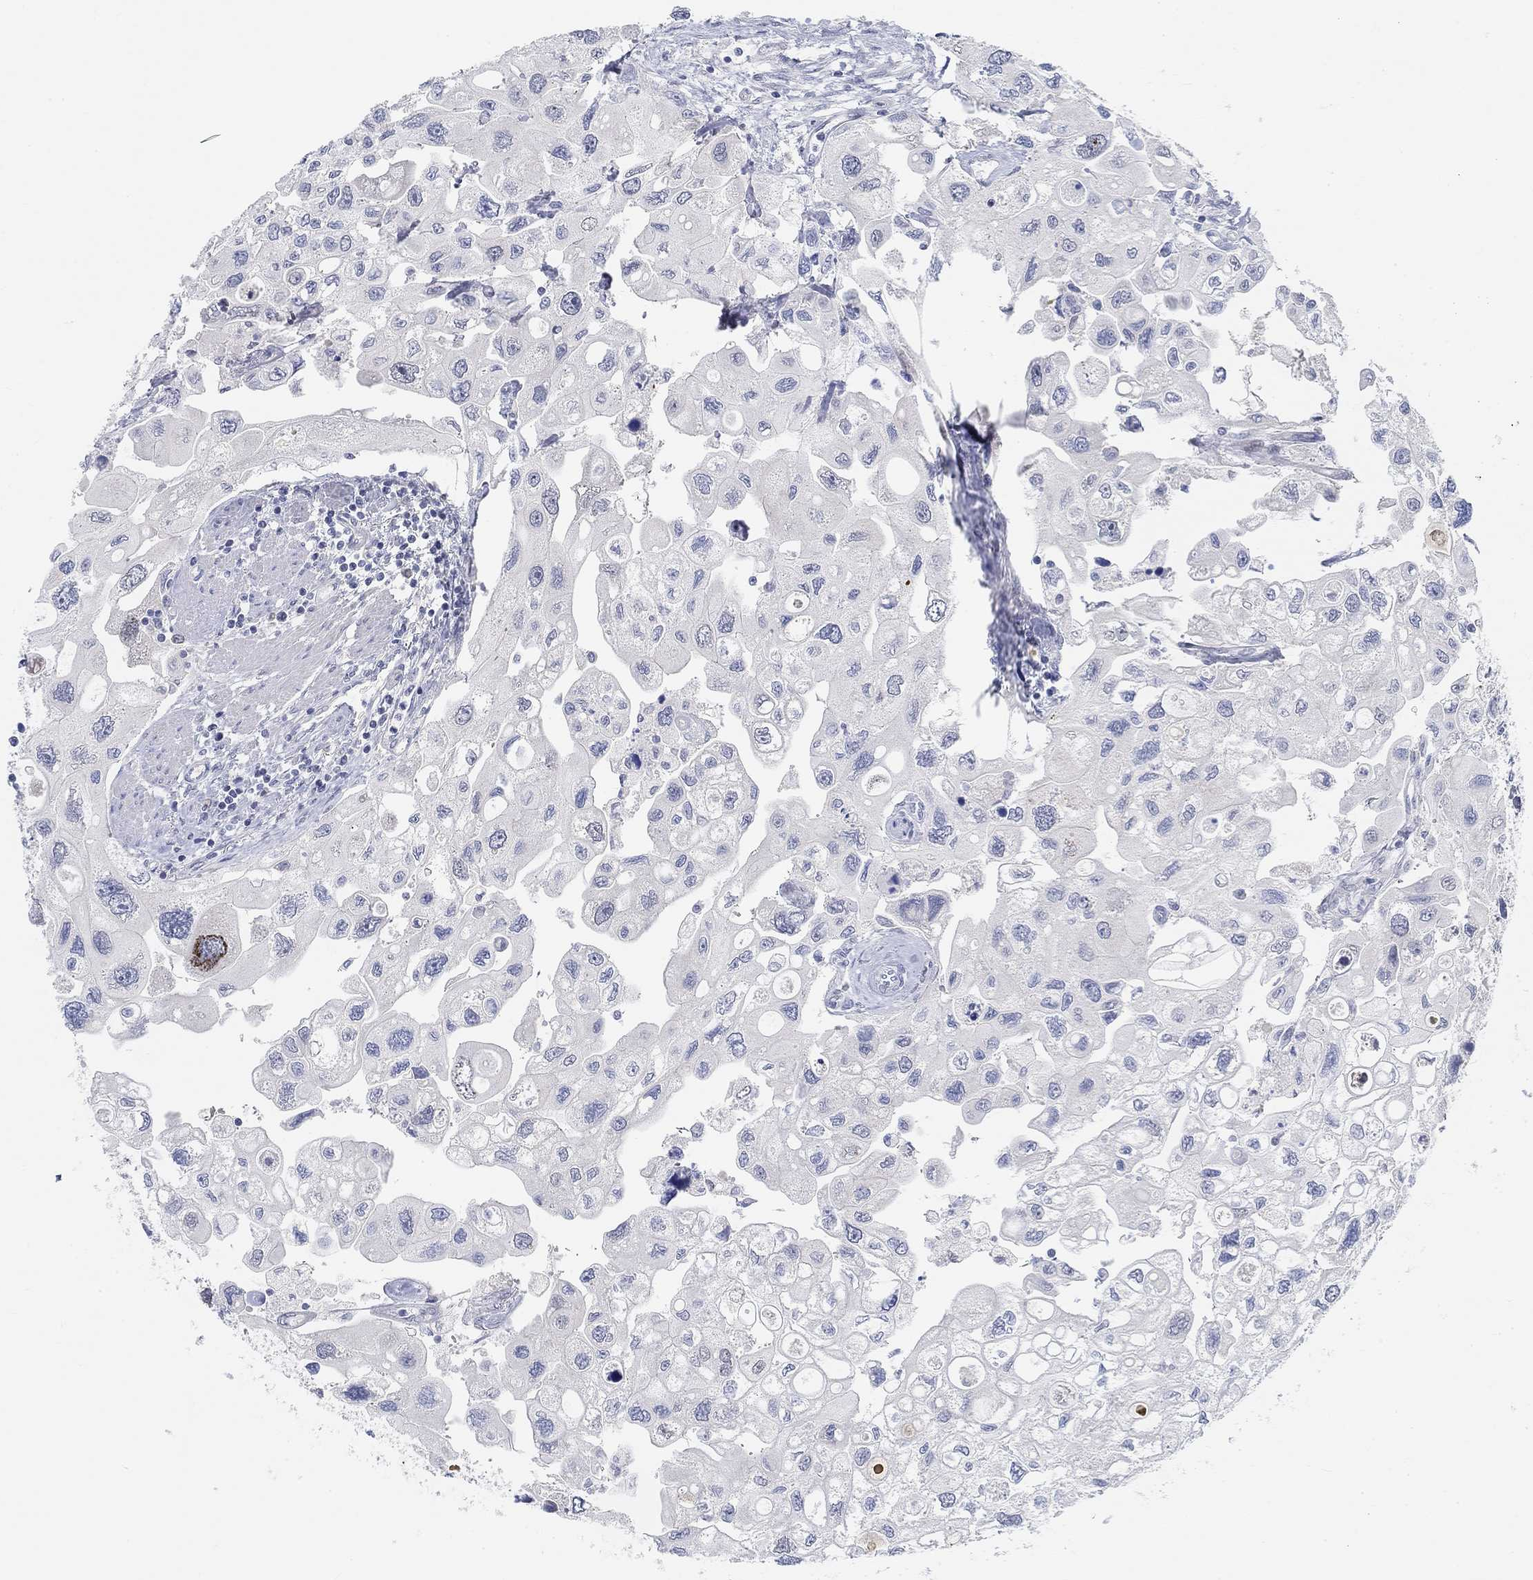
{"staining": {"intensity": "negative", "quantity": "none", "location": "none"}, "tissue": "urothelial cancer", "cell_type": "Tumor cells", "image_type": "cancer", "snomed": [{"axis": "morphology", "description": "Urothelial carcinoma, High grade"}, {"axis": "topography", "description": "Urinary bladder"}], "caption": "There is no significant expression in tumor cells of high-grade urothelial carcinoma. (DAB (3,3'-diaminobenzidine) IHC visualized using brightfield microscopy, high magnification).", "gene": "SNTG2", "patient": {"sex": "male", "age": 59}}